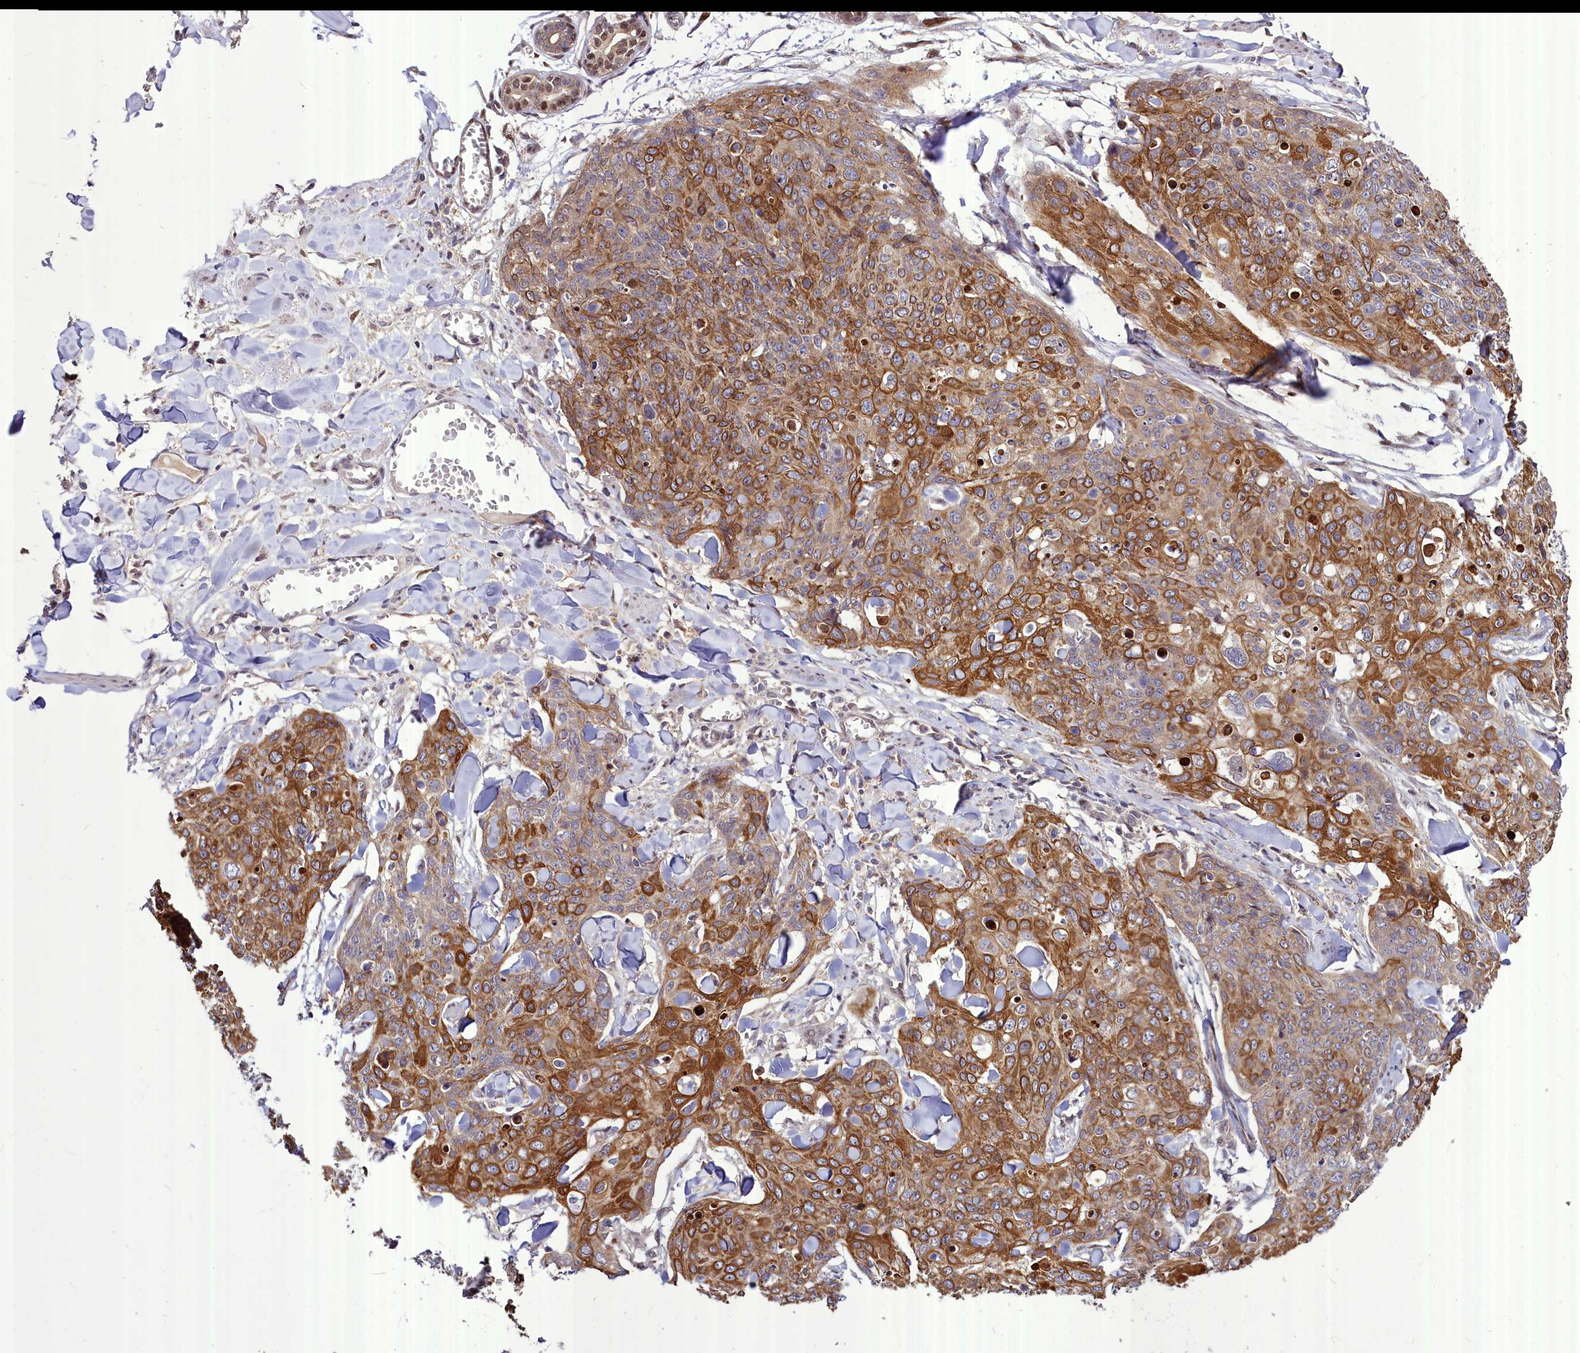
{"staining": {"intensity": "moderate", "quantity": ">75%", "location": "cytoplasmic/membranous"}, "tissue": "skin cancer", "cell_type": "Tumor cells", "image_type": "cancer", "snomed": [{"axis": "morphology", "description": "Squamous cell carcinoma, NOS"}, {"axis": "topography", "description": "Skin"}, {"axis": "topography", "description": "Vulva"}], "caption": "Immunohistochemistry (IHC) image of human skin cancer stained for a protein (brown), which exhibits medium levels of moderate cytoplasmic/membranous positivity in about >75% of tumor cells.", "gene": "MAML2", "patient": {"sex": "female", "age": 85}}